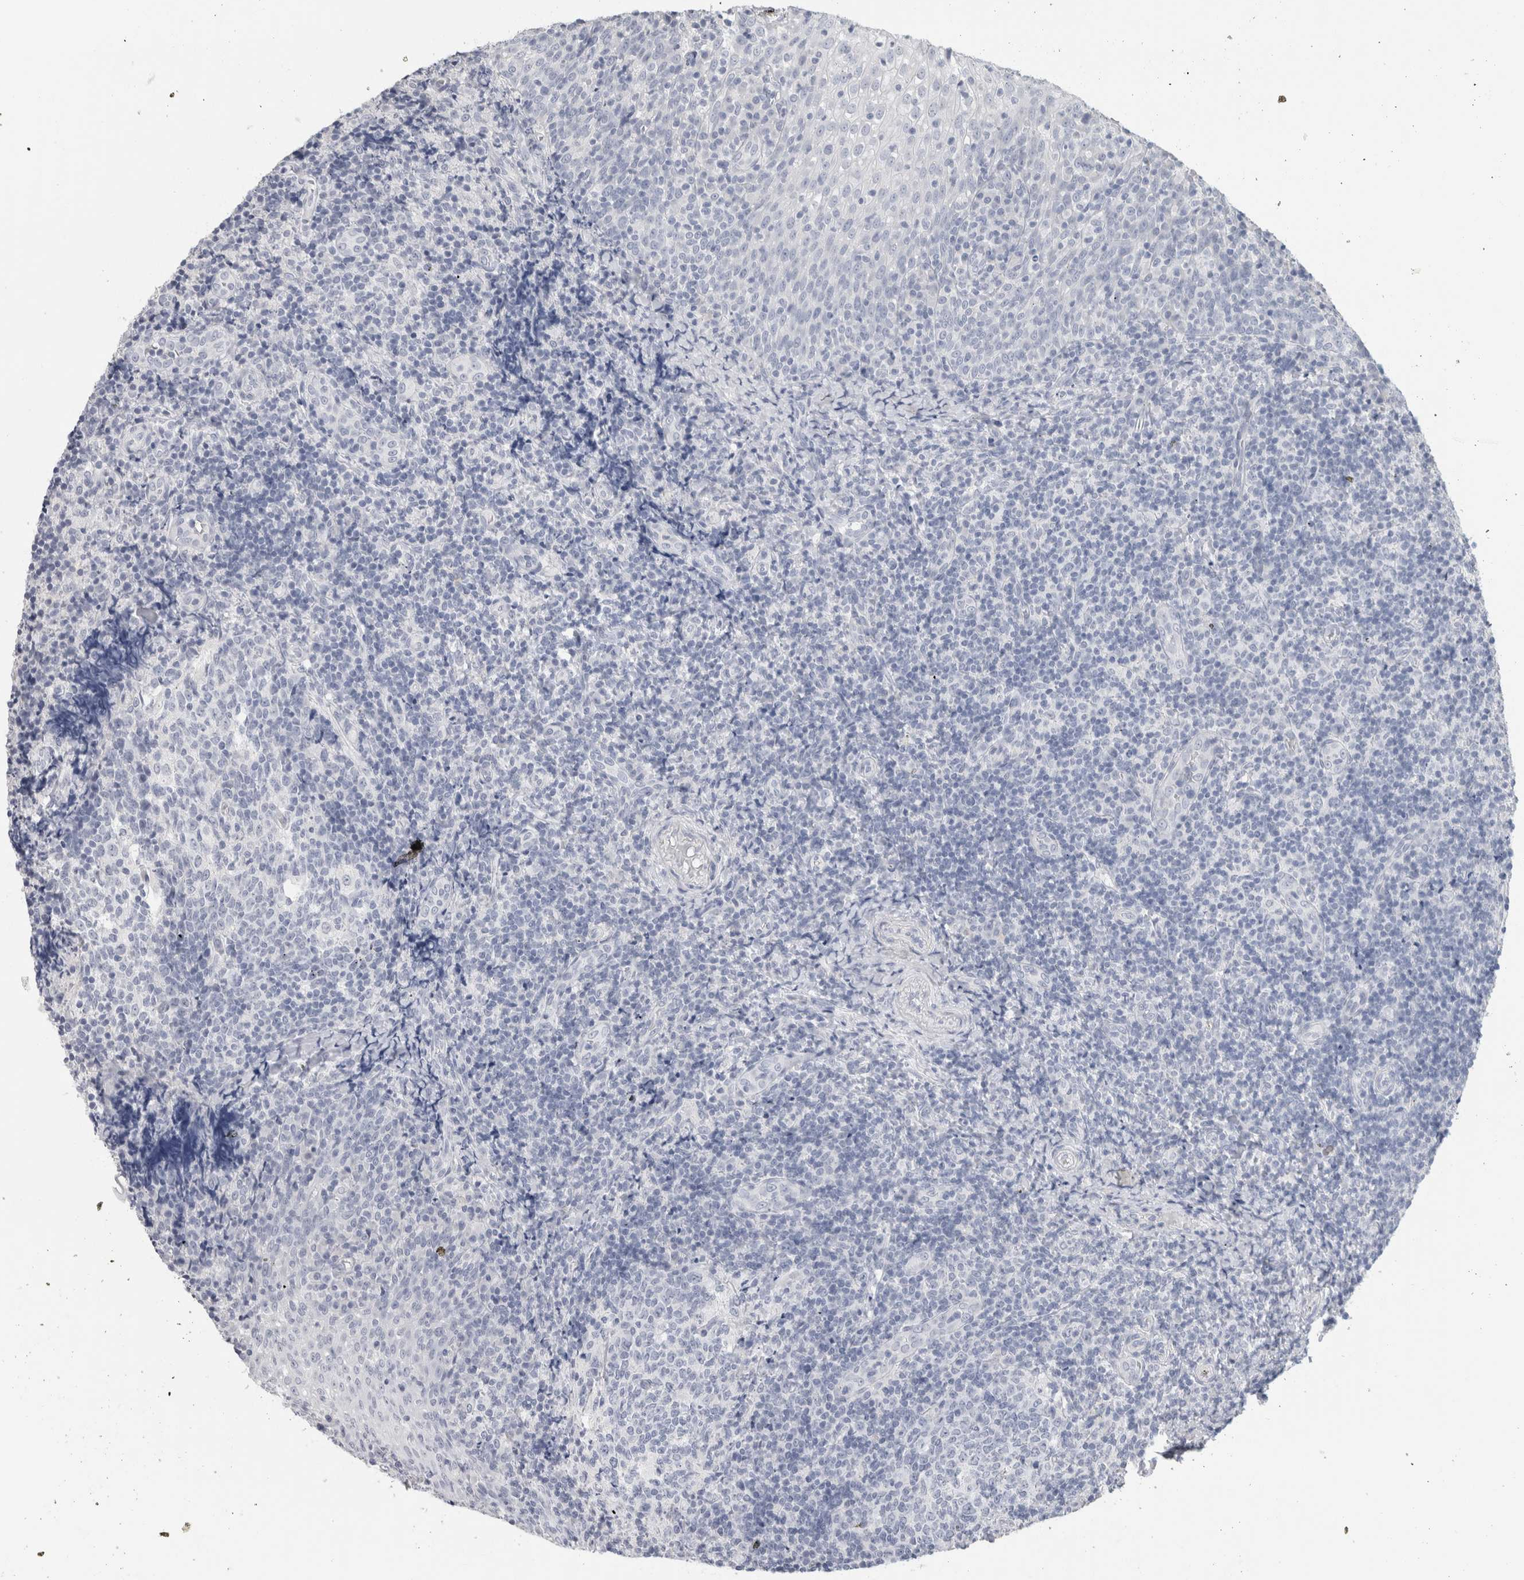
{"staining": {"intensity": "negative", "quantity": "none", "location": "none"}, "tissue": "tonsil", "cell_type": "Germinal center cells", "image_type": "normal", "snomed": [{"axis": "morphology", "description": "Normal tissue, NOS"}, {"axis": "topography", "description": "Tonsil"}], "caption": "Immunohistochemical staining of benign human tonsil displays no significant positivity in germinal center cells. (DAB immunohistochemistry with hematoxylin counter stain).", "gene": "SLC6A1", "patient": {"sex": "female", "age": 19}}